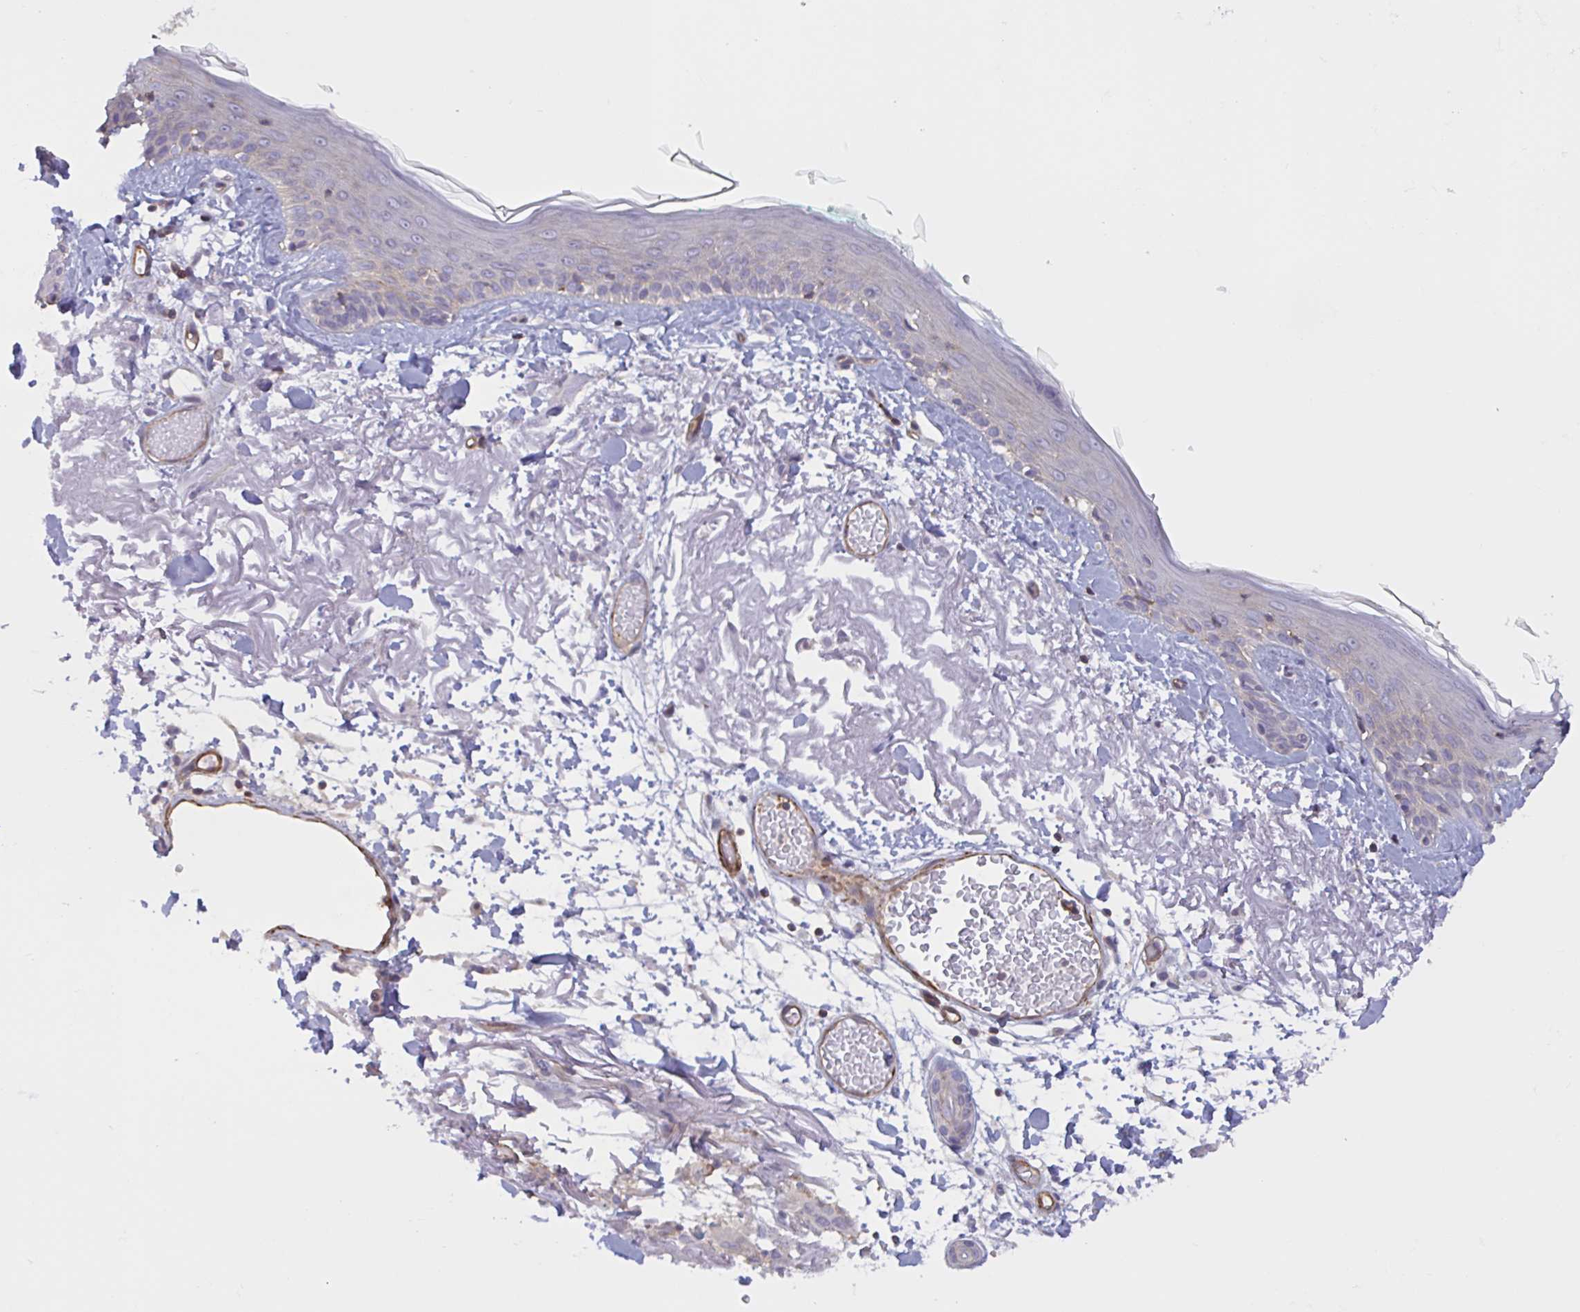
{"staining": {"intensity": "negative", "quantity": "none", "location": "none"}, "tissue": "skin", "cell_type": "Fibroblasts", "image_type": "normal", "snomed": [{"axis": "morphology", "description": "Normal tissue, NOS"}, {"axis": "topography", "description": "Skin"}], "caption": "Skin was stained to show a protein in brown. There is no significant expression in fibroblasts. (DAB immunohistochemistry (IHC) with hematoxylin counter stain).", "gene": "SHISA7", "patient": {"sex": "male", "age": 79}}